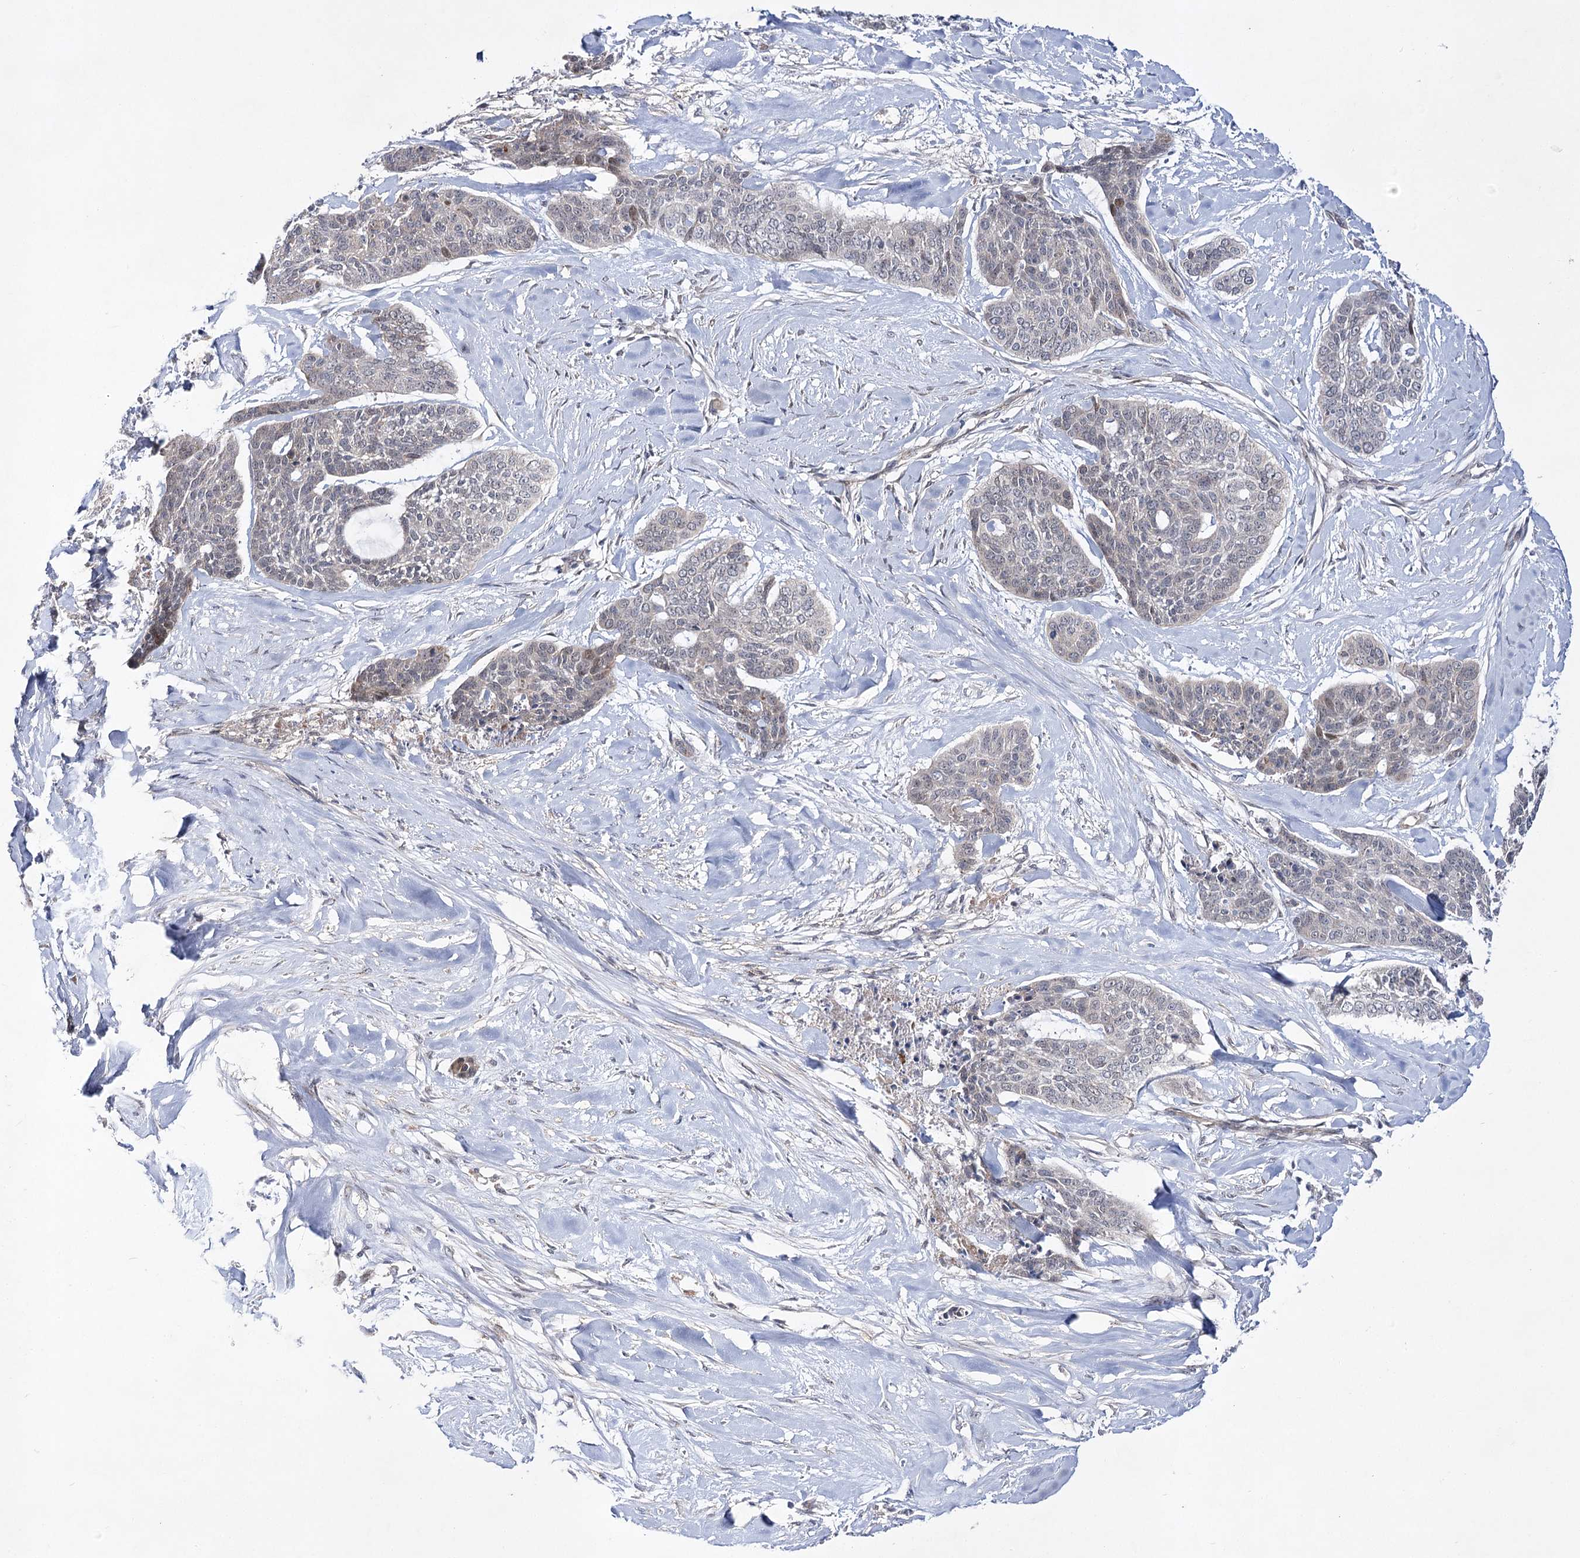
{"staining": {"intensity": "negative", "quantity": "none", "location": "none"}, "tissue": "skin cancer", "cell_type": "Tumor cells", "image_type": "cancer", "snomed": [{"axis": "morphology", "description": "Basal cell carcinoma"}, {"axis": "topography", "description": "Skin"}], "caption": "This is a histopathology image of IHC staining of skin basal cell carcinoma, which shows no staining in tumor cells.", "gene": "ARHGAP32", "patient": {"sex": "female", "age": 64}}